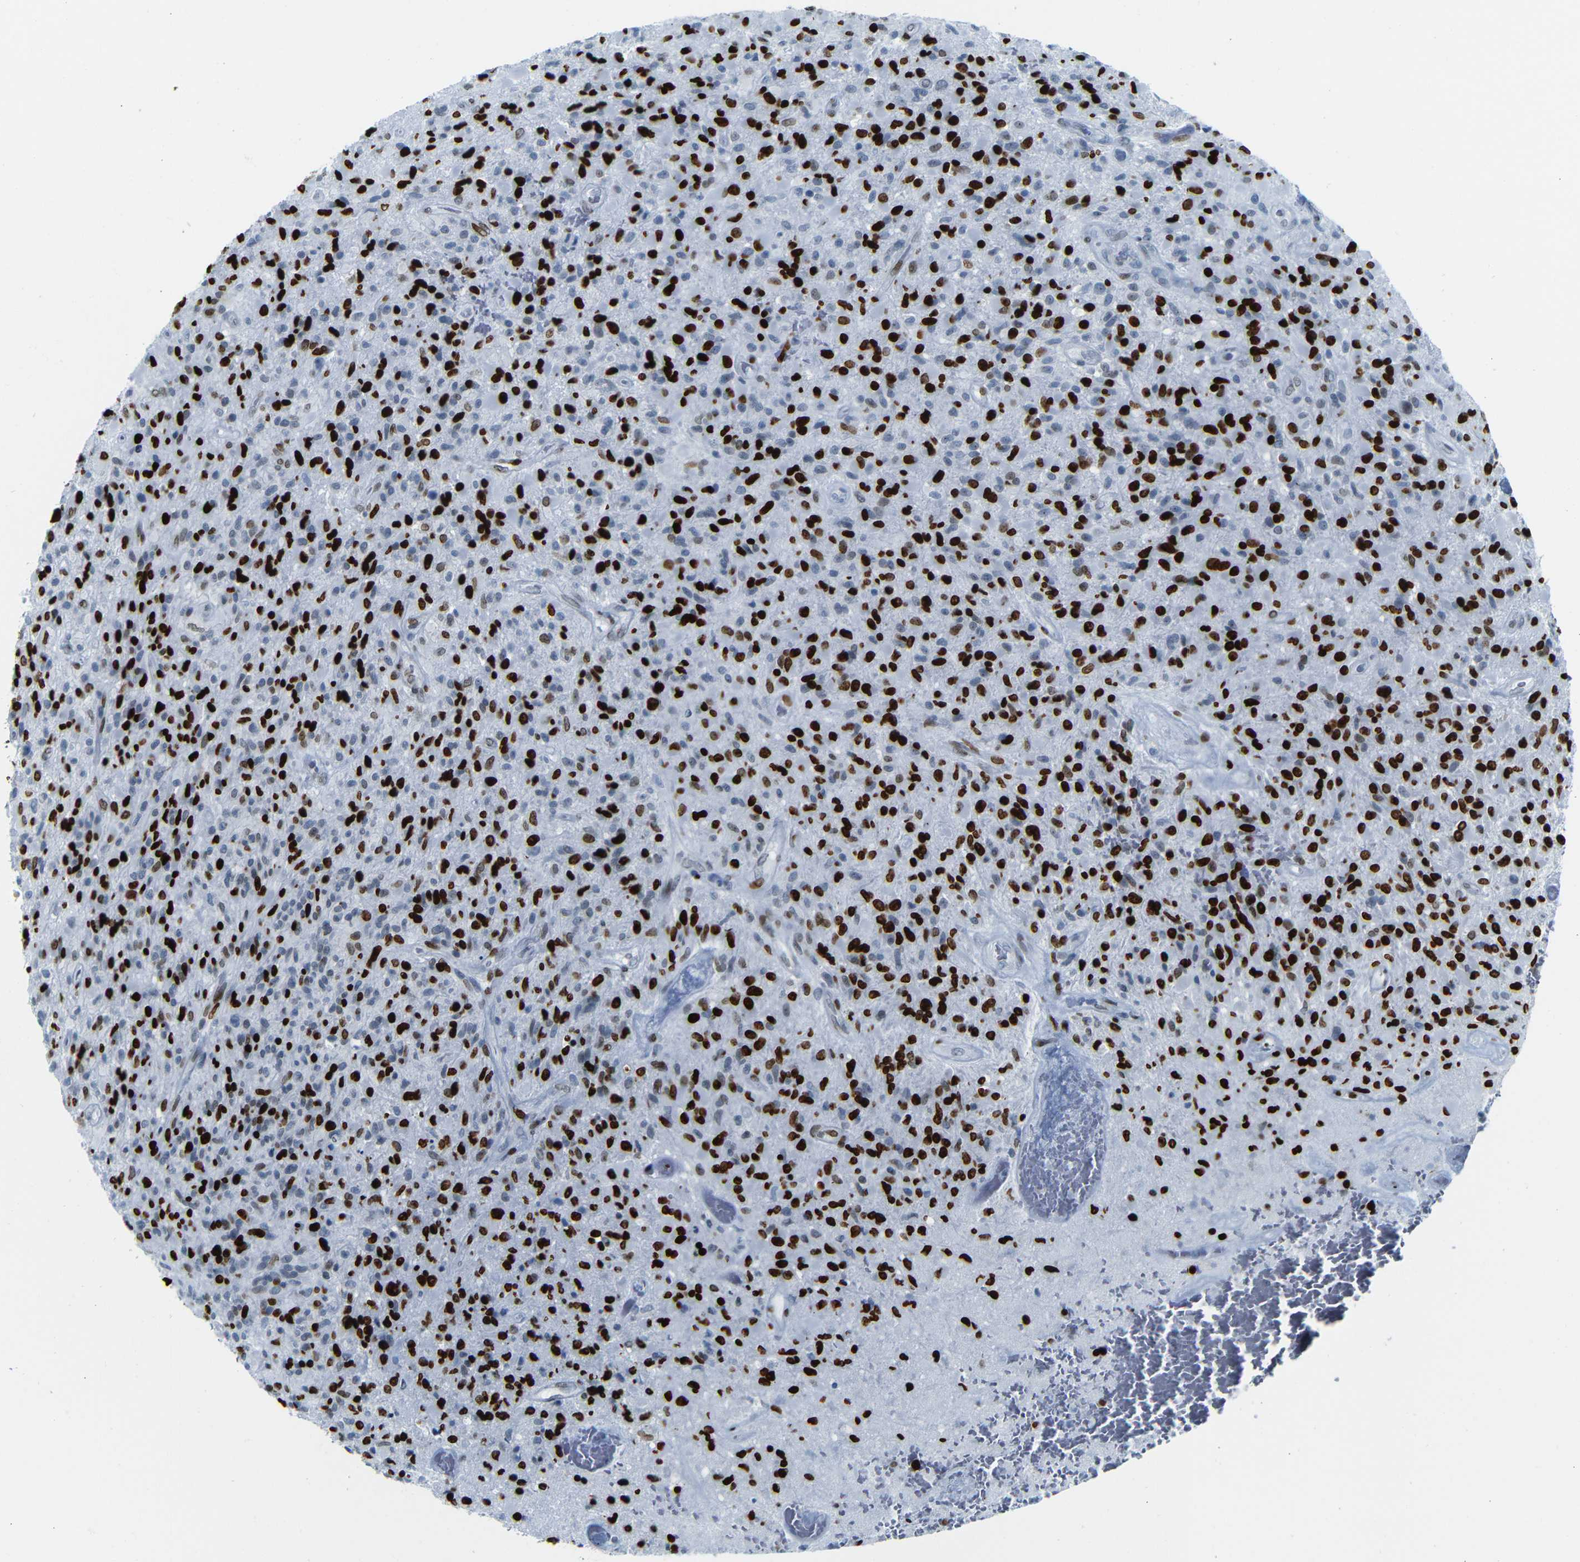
{"staining": {"intensity": "strong", "quantity": ">75%", "location": "nuclear"}, "tissue": "glioma", "cell_type": "Tumor cells", "image_type": "cancer", "snomed": [{"axis": "morphology", "description": "Glioma, malignant, High grade"}, {"axis": "topography", "description": "Brain"}], "caption": "Immunohistochemical staining of high-grade glioma (malignant) reveals strong nuclear protein staining in approximately >75% of tumor cells.", "gene": "NPIPB15", "patient": {"sex": "male", "age": 71}}